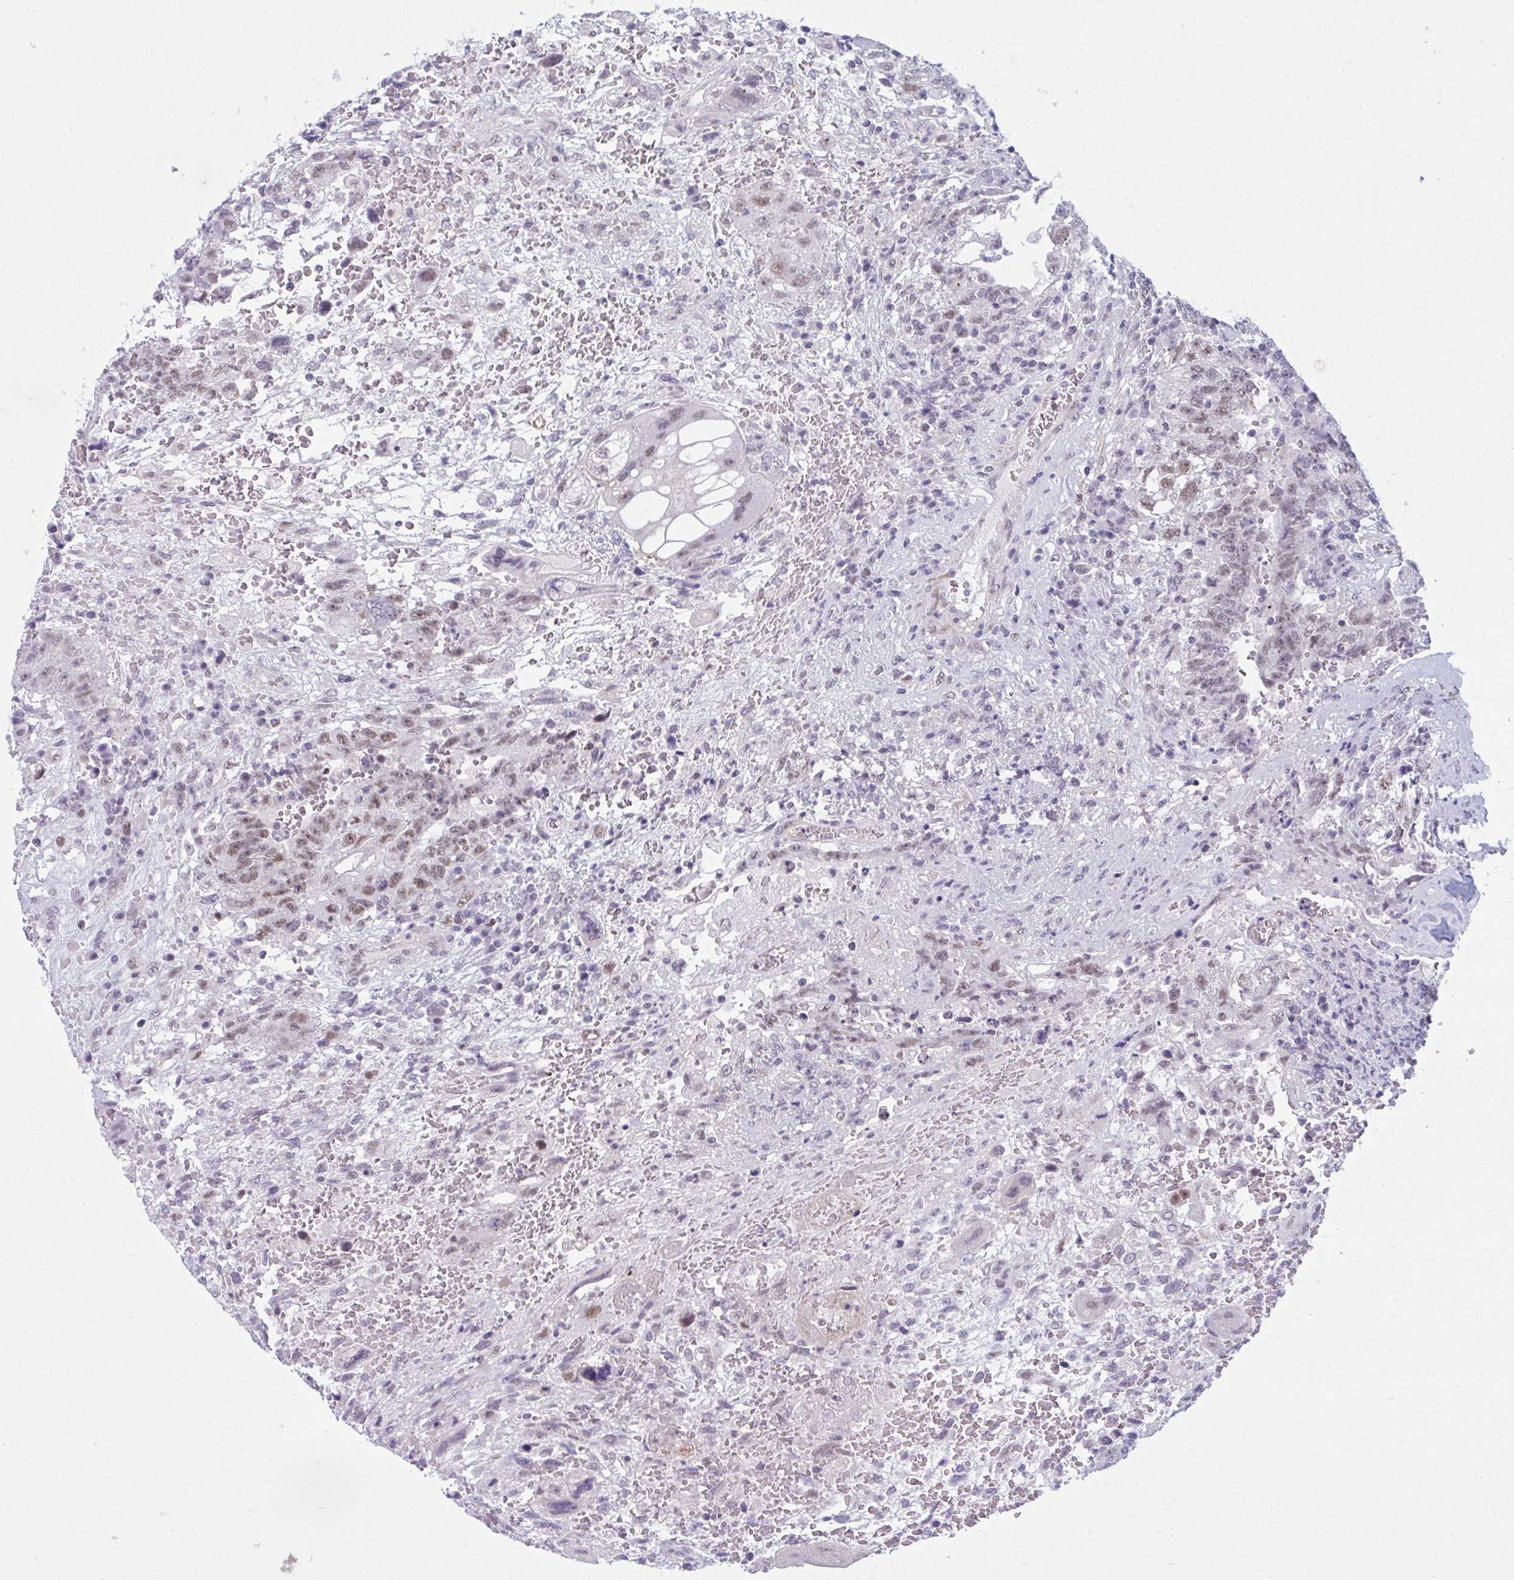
{"staining": {"intensity": "weak", "quantity": "<25%", "location": "nuclear"}, "tissue": "testis cancer", "cell_type": "Tumor cells", "image_type": "cancer", "snomed": [{"axis": "morphology", "description": "Carcinoma, Embryonal, NOS"}, {"axis": "topography", "description": "Testis"}], "caption": "Human testis cancer (embryonal carcinoma) stained for a protein using immunohistochemistry shows no staining in tumor cells.", "gene": "NUMBL", "patient": {"sex": "male", "age": 26}}